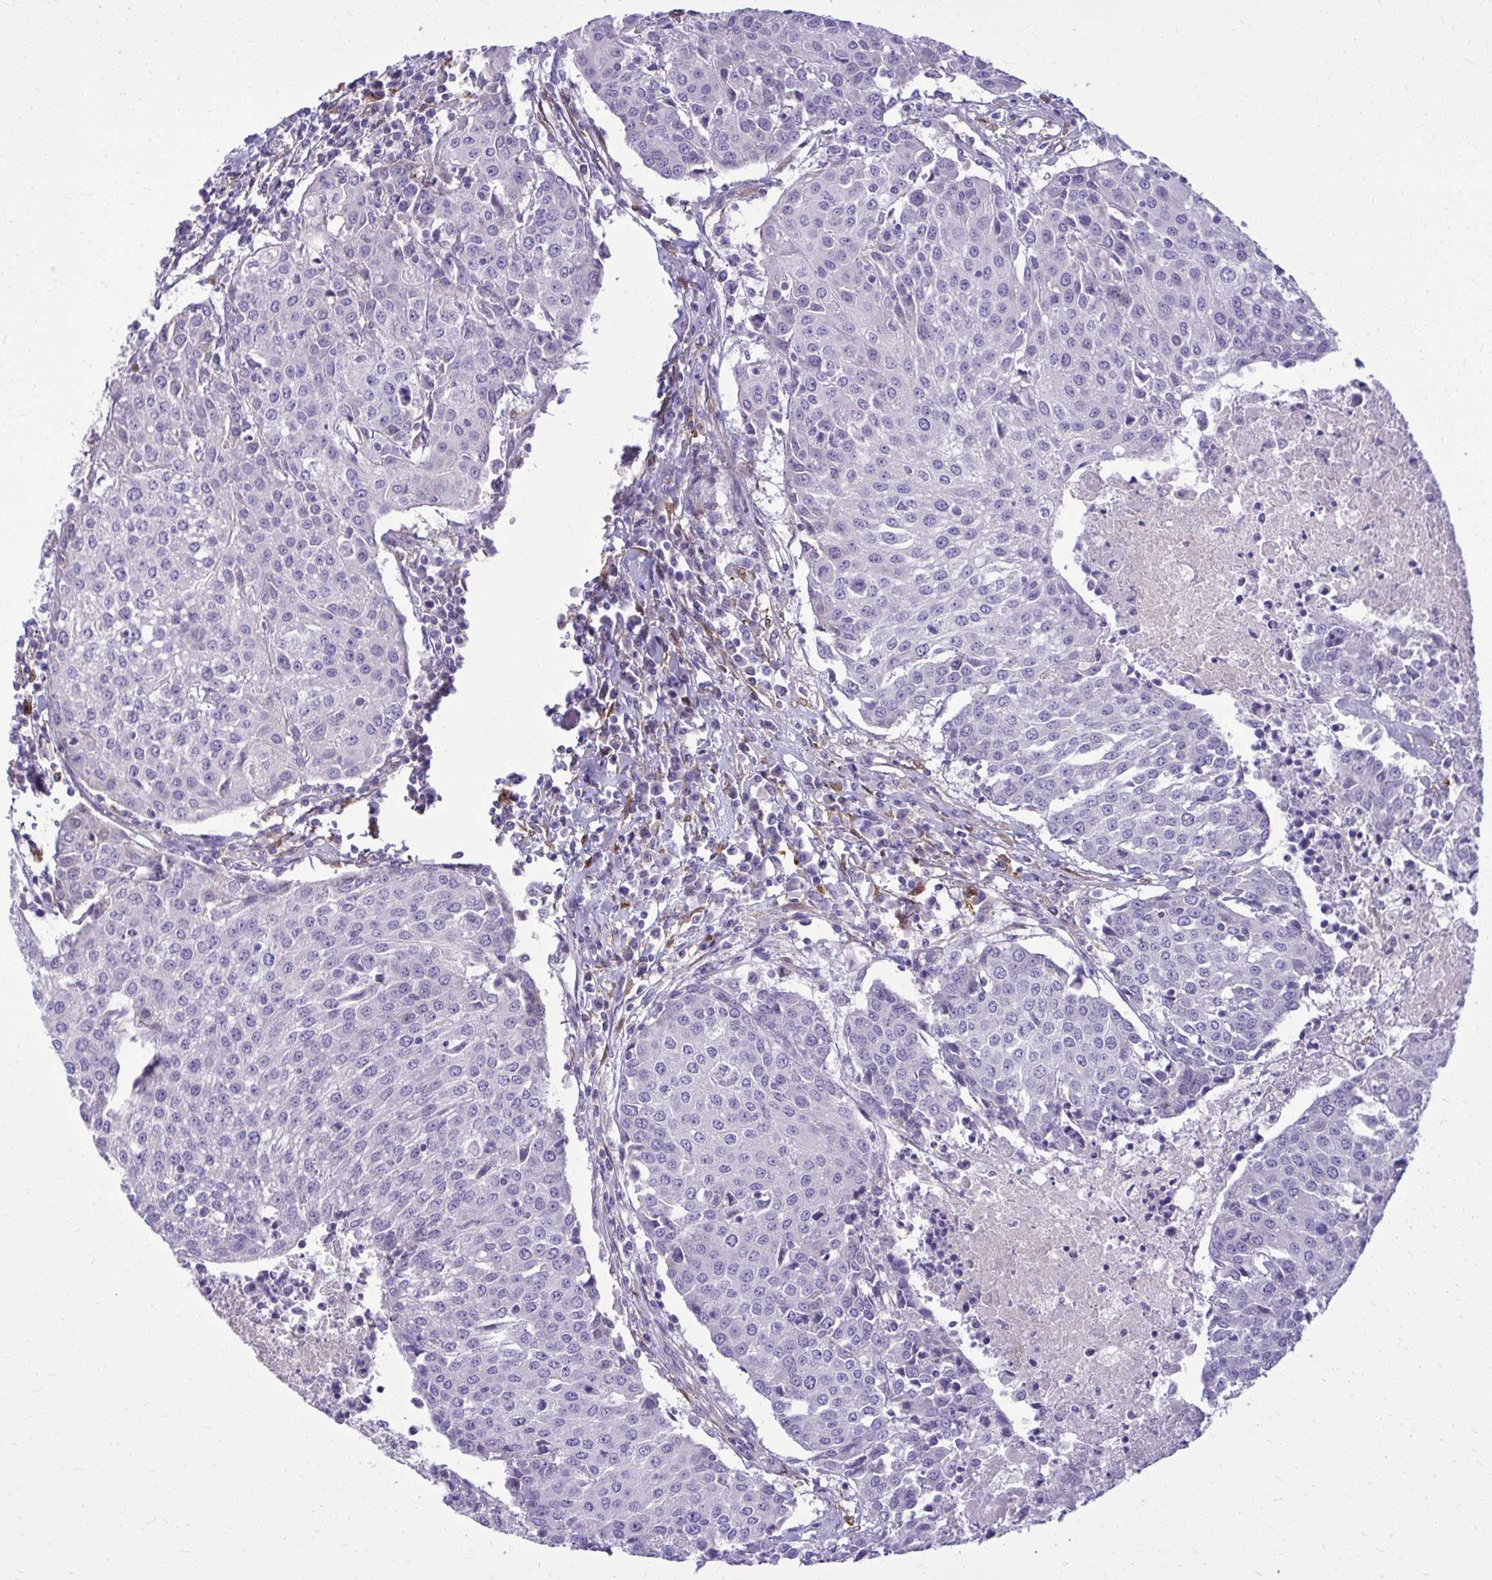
{"staining": {"intensity": "negative", "quantity": "none", "location": "none"}, "tissue": "urothelial cancer", "cell_type": "Tumor cells", "image_type": "cancer", "snomed": [{"axis": "morphology", "description": "Urothelial carcinoma, High grade"}, {"axis": "topography", "description": "Urinary bladder"}], "caption": "This is an immunohistochemistry (IHC) image of high-grade urothelial carcinoma. There is no staining in tumor cells.", "gene": "NNMT", "patient": {"sex": "female", "age": 85}}